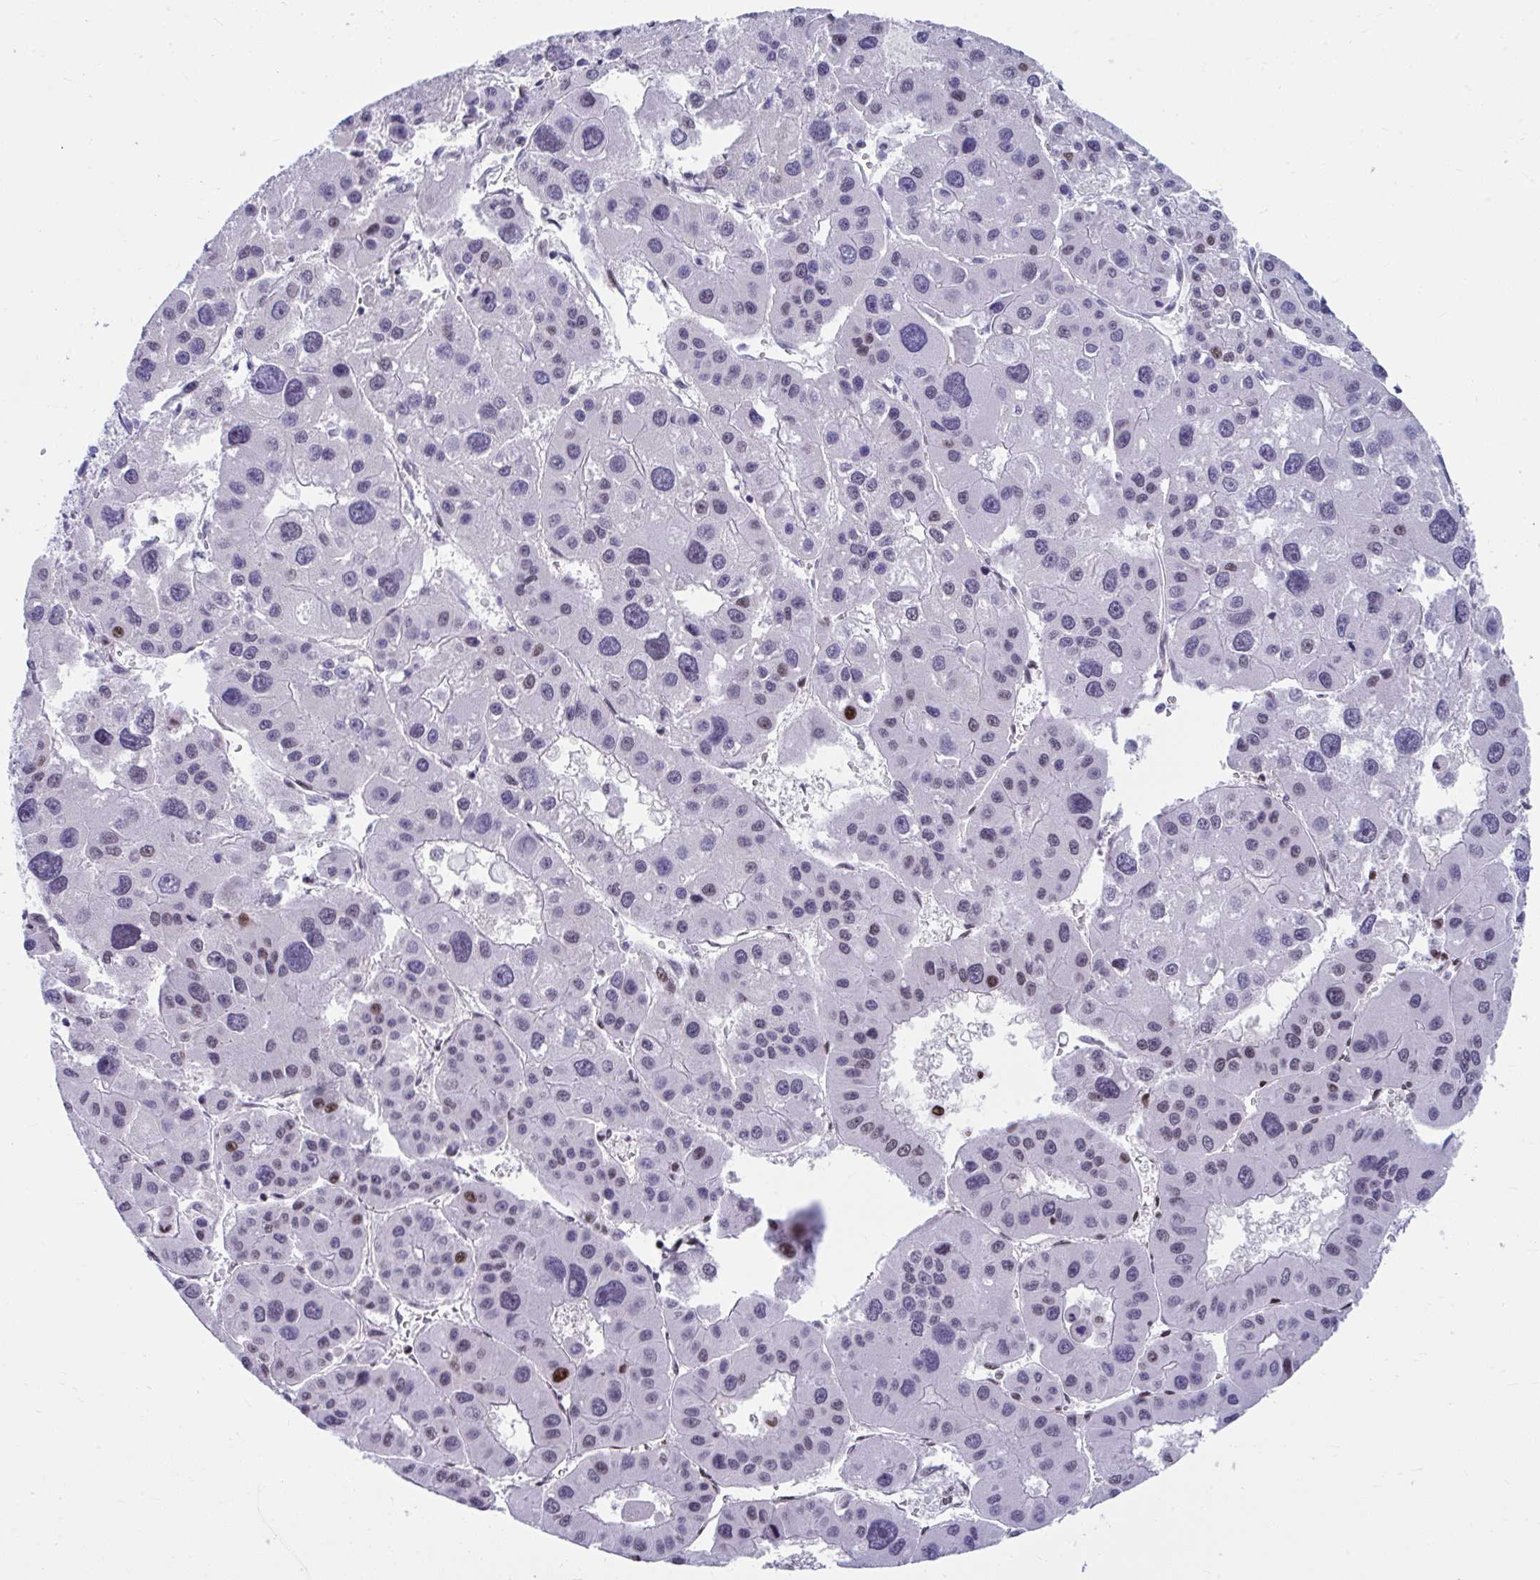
{"staining": {"intensity": "strong", "quantity": "<25%", "location": "nuclear"}, "tissue": "liver cancer", "cell_type": "Tumor cells", "image_type": "cancer", "snomed": [{"axis": "morphology", "description": "Carcinoma, Hepatocellular, NOS"}, {"axis": "topography", "description": "Liver"}], "caption": "IHC of liver hepatocellular carcinoma displays medium levels of strong nuclear expression in approximately <25% of tumor cells.", "gene": "ISL1", "patient": {"sex": "male", "age": 73}}